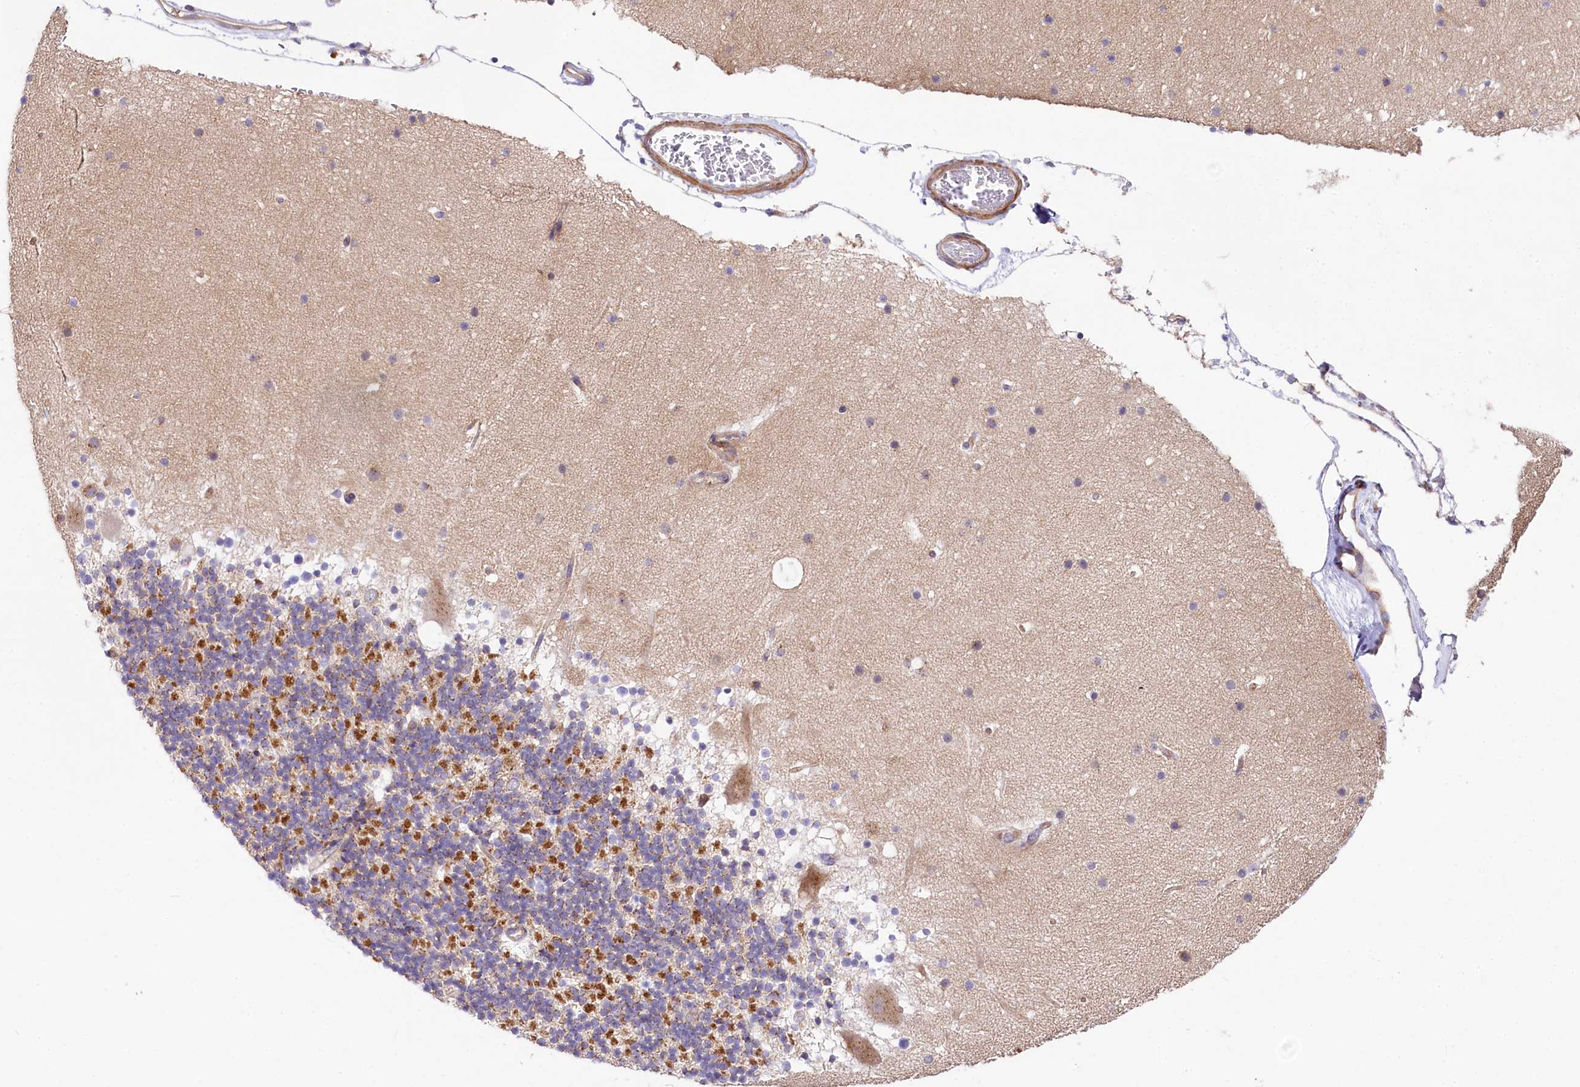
{"staining": {"intensity": "moderate", "quantity": ">75%", "location": "cytoplasmic/membranous"}, "tissue": "cerebellum", "cell_type": "Cells in granular layer", "image_type": "normal", "snomed": [{"axis": "morphology", "description": "Normal tissue, NOS"}, {"axis": "topography", "description": "Cerebellum"}], "caption": "Protein expression analysis of benign human cerebellum reveals moderate cytoplasmic/membranous expression in approximately >75% of cells in granular layer. (DAB = brown stain, brightfield microscopy at high magnification).", "gene": "STX6", "patient": {"sex": "male", "age": 57}}